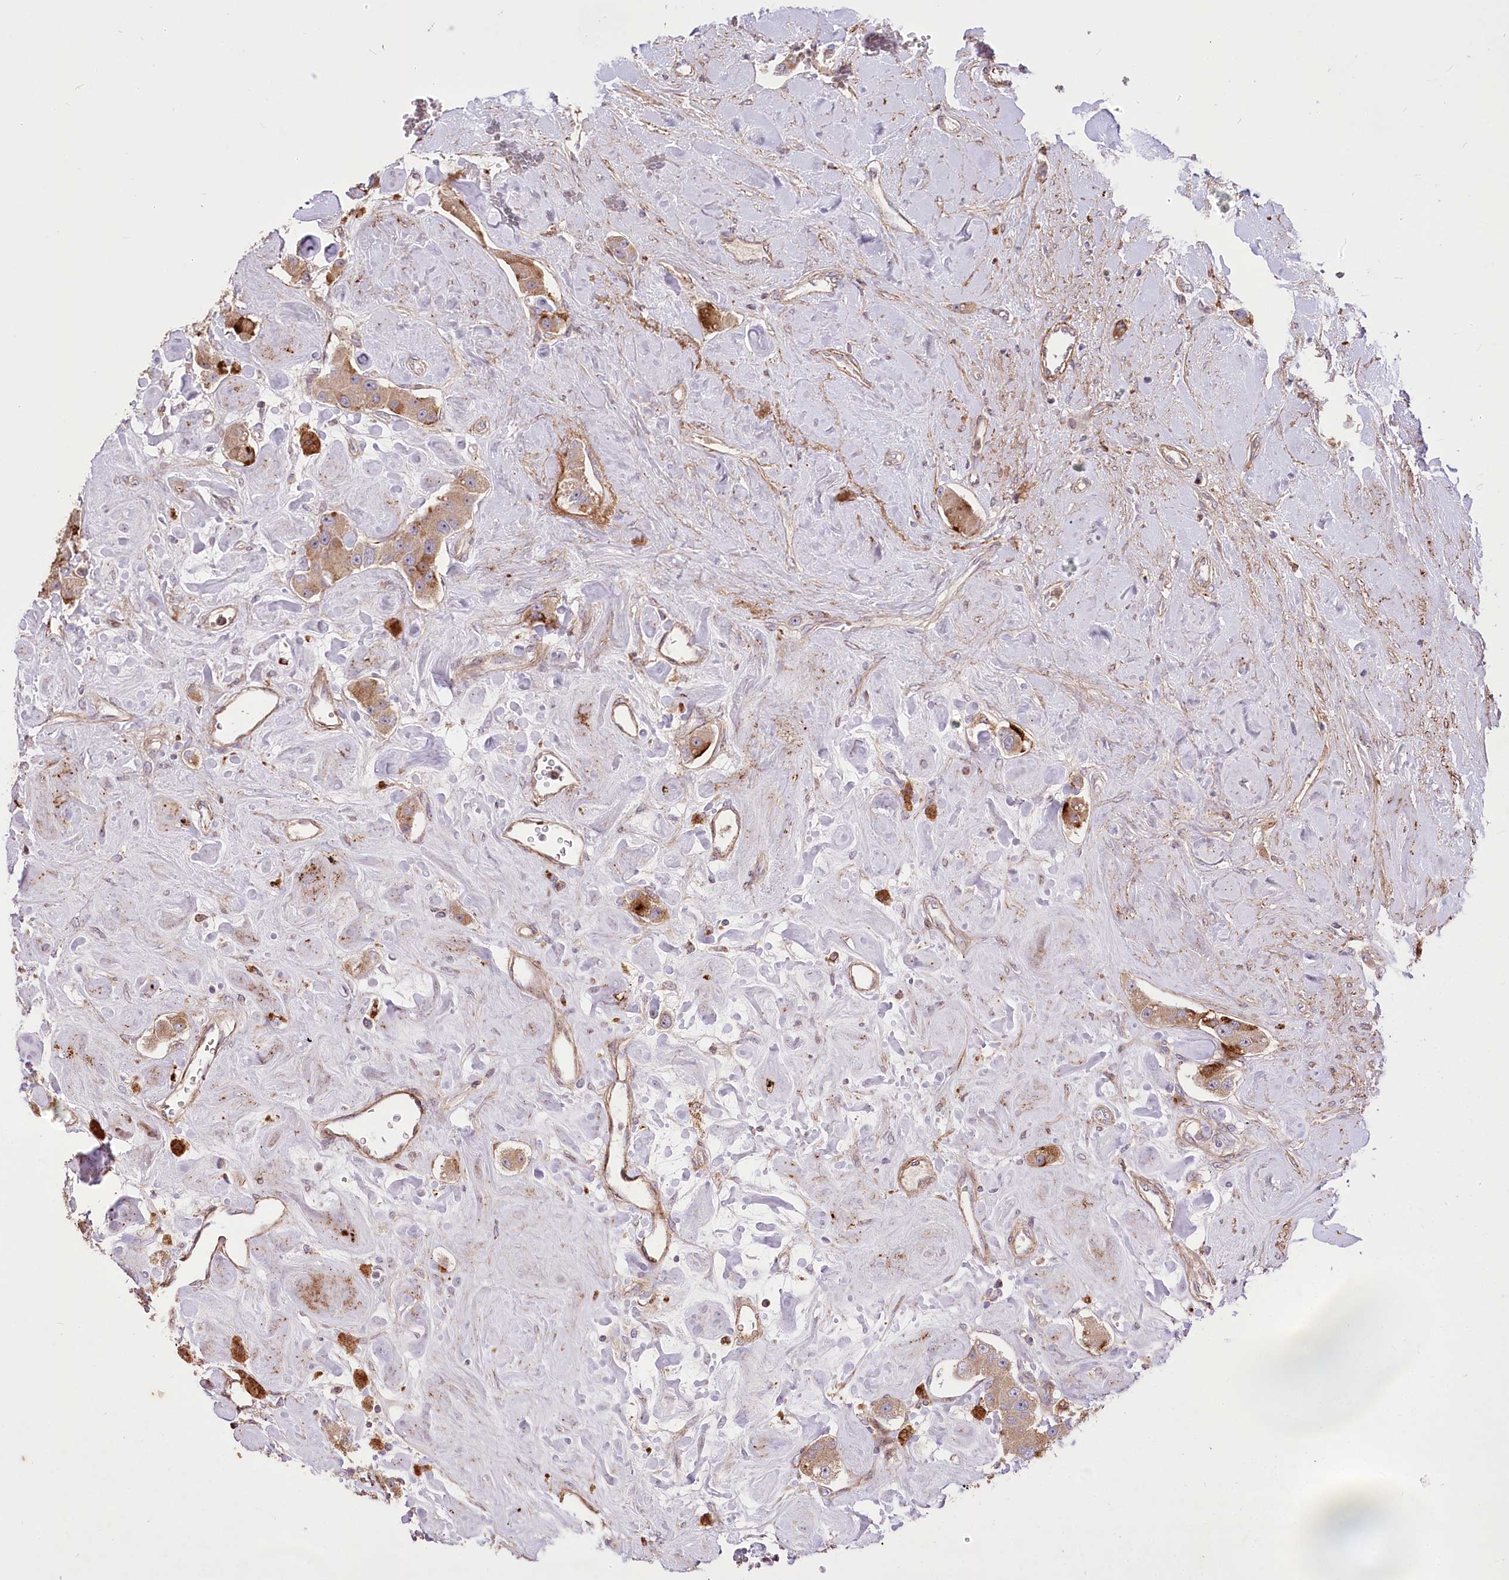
{"staining": {"intensity": "strong", "quantity": "25%-75%", "location": "cytoplasmic/membranous"}, "tissue": "carcinoid", "cell_type": "Tumor cells", "image_type": "cancer", "snomed": [{"axis": "morphology", "description": "Carcinoid, malignant, NOS"}, {"axis": "topography", "description": "Pancreas"}], "caption": "A high-resolution image shows immunohistochemistry staining of malignant carcinoid, which displays strong cytoplasmic/membranous positivity in approximately 25%-75% of tumor cells.", "gene": "RNF24", "patient": {"sex": "male", "age": 41}}